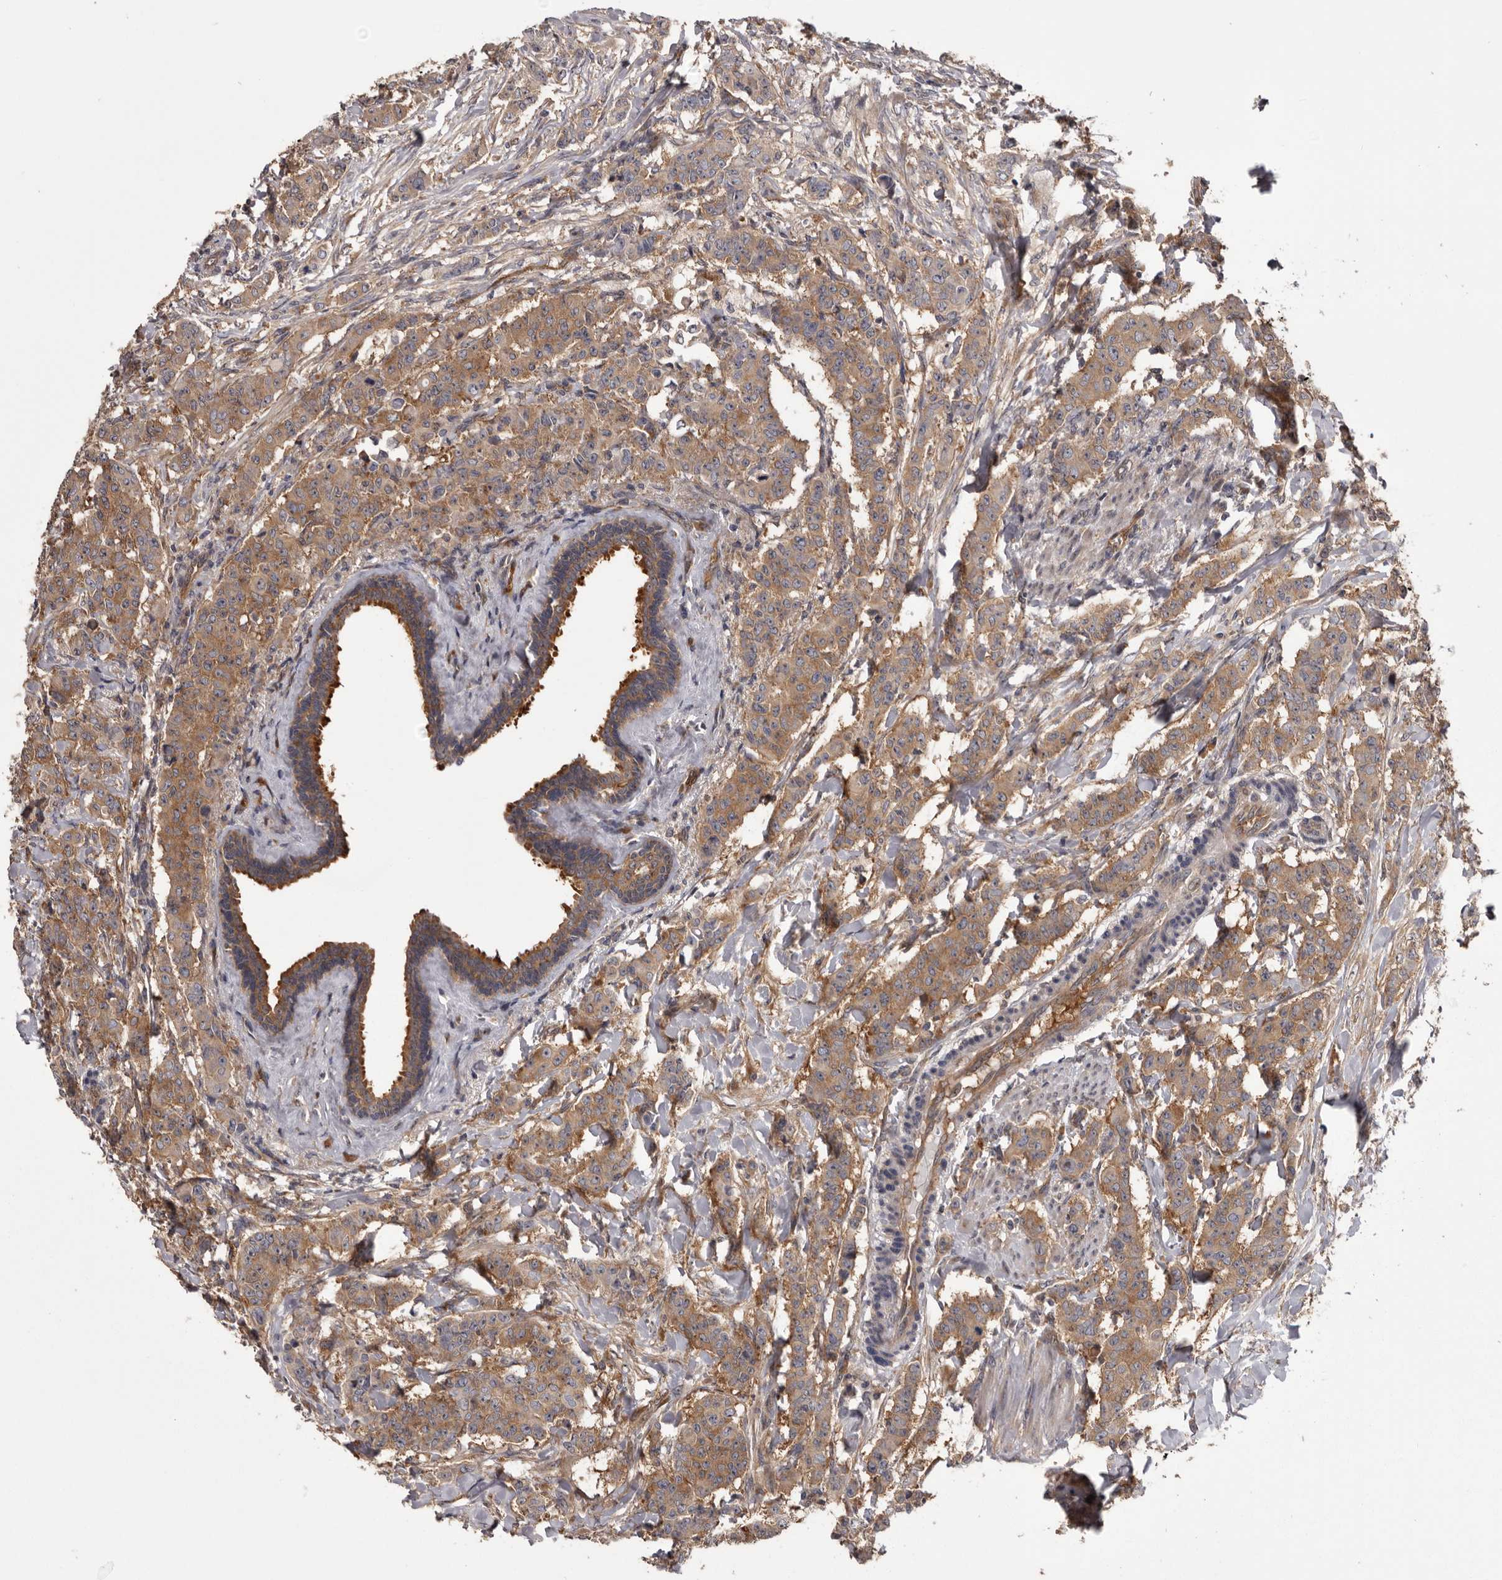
{"staining": {"intensity": "weak", "quantity": ">75%", "location": "cytoplasmic/membranous"}, "tissue": "breast cancer", "cell_type": "Tumor cells", "image_type": "cancer", "snomed": [{"axis": "morphology", "description": "Duct carcinoma"}, {"axis": "topography", "description": "Breast"}], "caption": "Tumor cells show low levels of weak cytoplasmic/membranous expression in approximately >75% of cells in human infiltrating ductal carcinoma (breast).", "gene": "DARS1", "patient": {"sex": "female", "age": 40}}